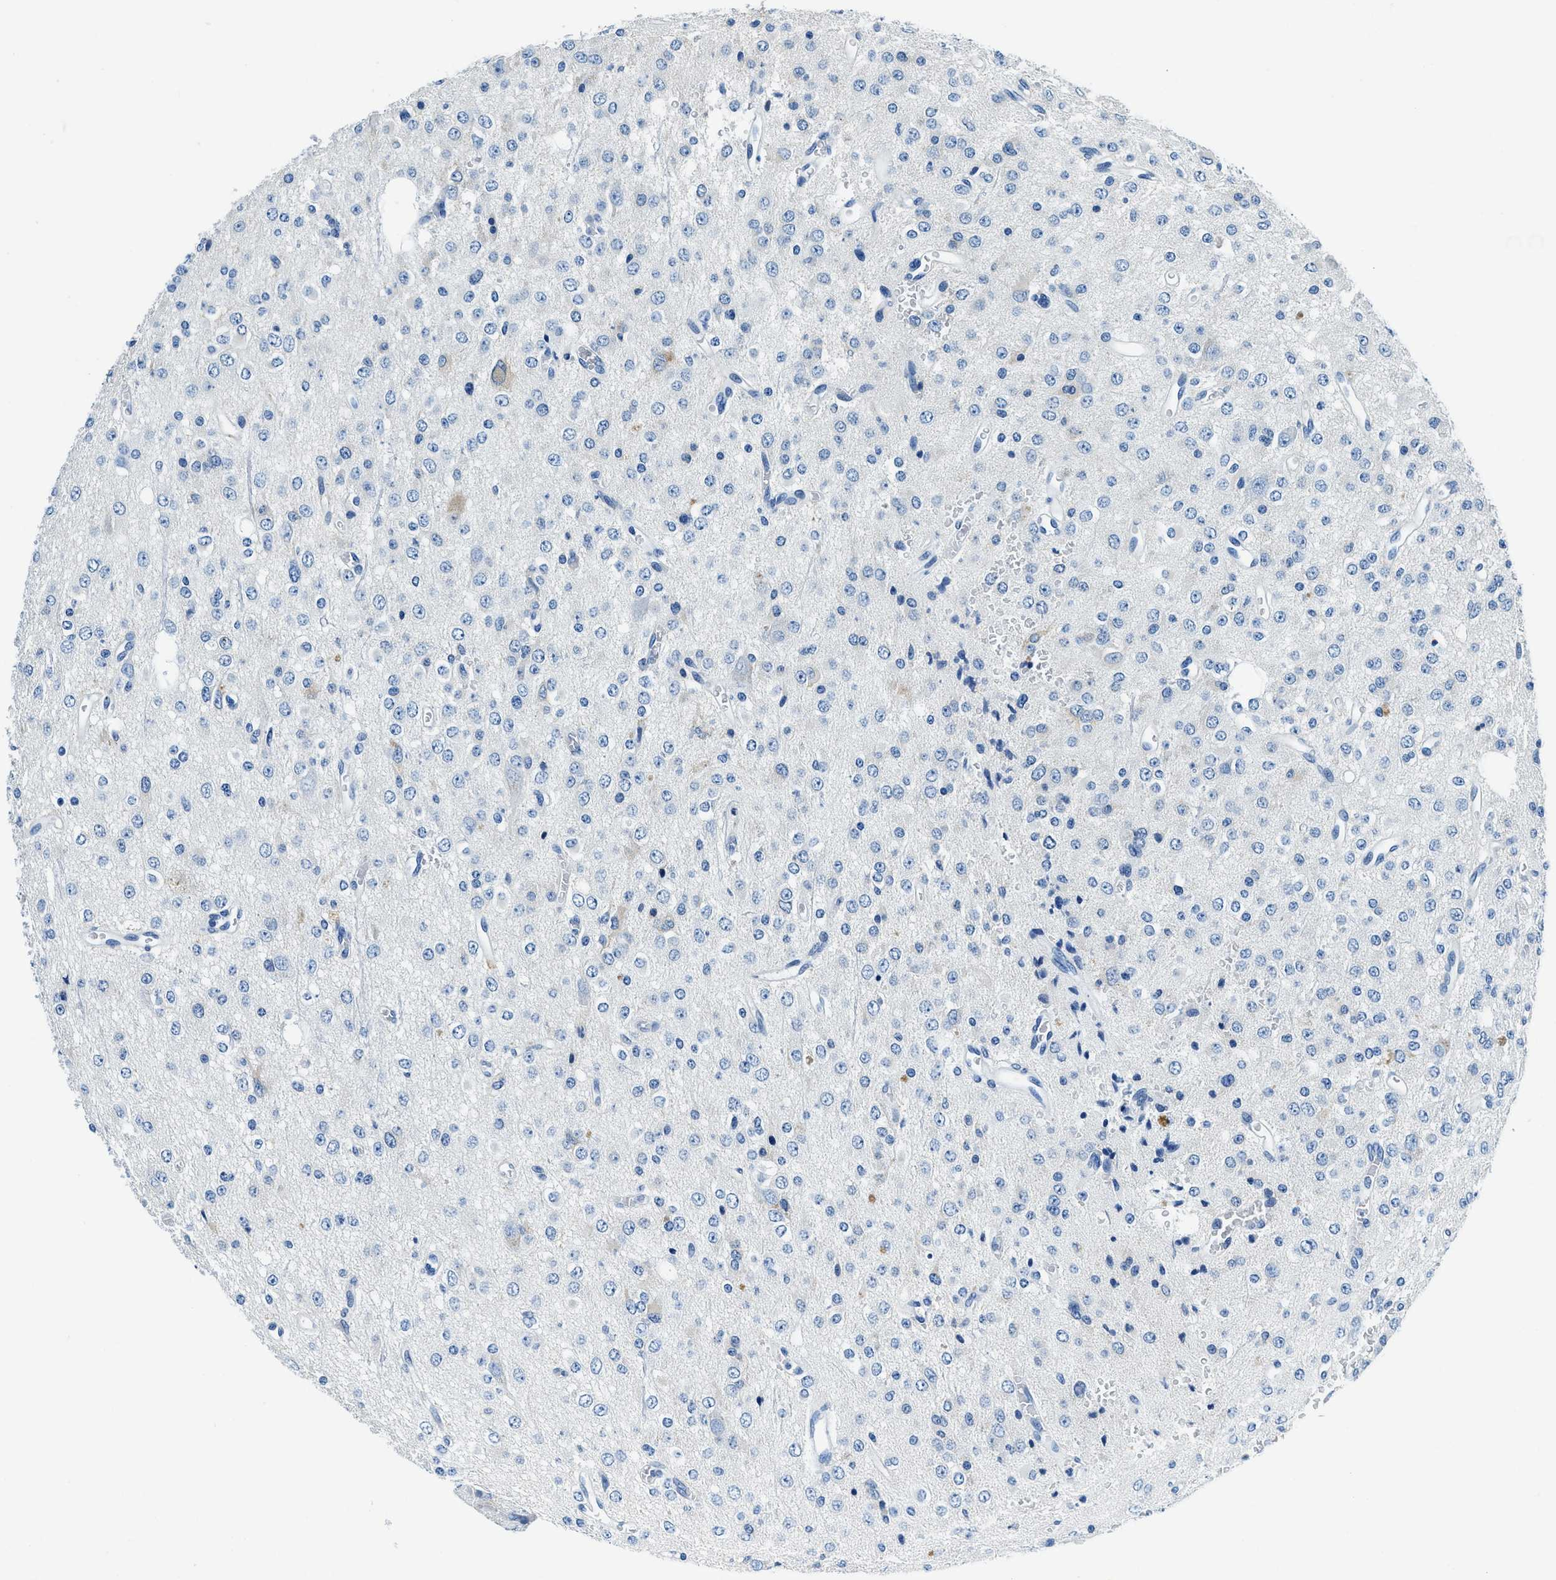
{"staining": {"intensity": "negative", "quantity": "none", "location": "none"}, "tissue": "glioma", "cell_type": "Tumor cells", "image_type": "cancer", "snomed": [{"axis": "morphology", "description": "Glioma, malignant, Low grade"}, {"axis": "topography", "description": "Brain"}], "caption": "There is no significant expression in tumor cells of glioma. (Immunohistochemistry, brightfield microscopy, high magnification).", "gene": "UBAC2", "patient": {"sex": "male", "age": 38}}